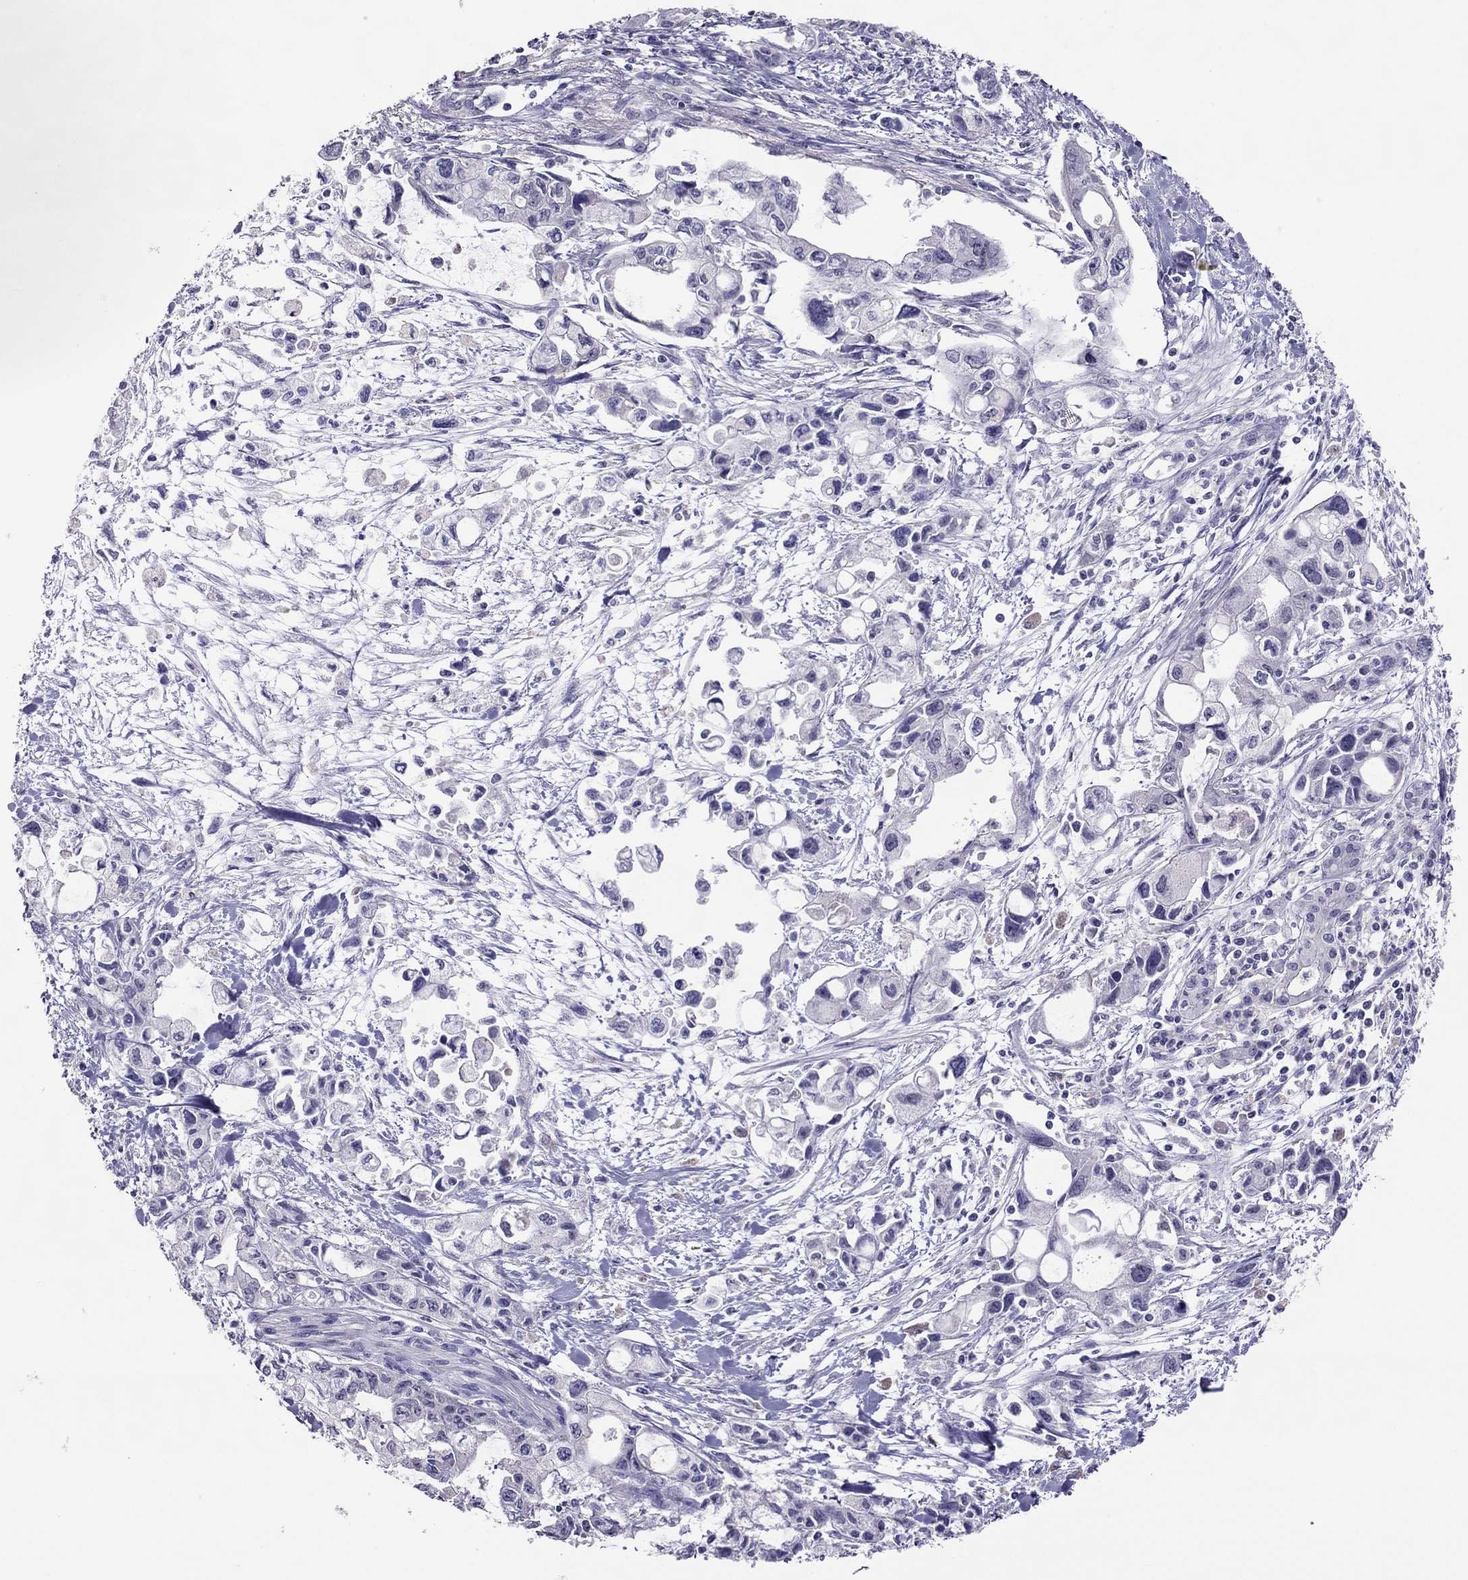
{"staining": {"intensity": "negative", "quantity": "none", "location": "none"}, "tissue": "pancreatic cancer", "cell_type": "Tumor cells", "image_type": "cancer", "snomed": [{"axis": "morphology", "description": "Adenocarcinoma, NOS"}, {"axis": "topography", "description": "Pancreas"}], "caption": "Immunohistochemical staining of adenocarcinoma (pancreatic) displays no significant positivity in tumor cells.", "gene": "LRRC46", "patient": {"sex": "female", "age": 61}}